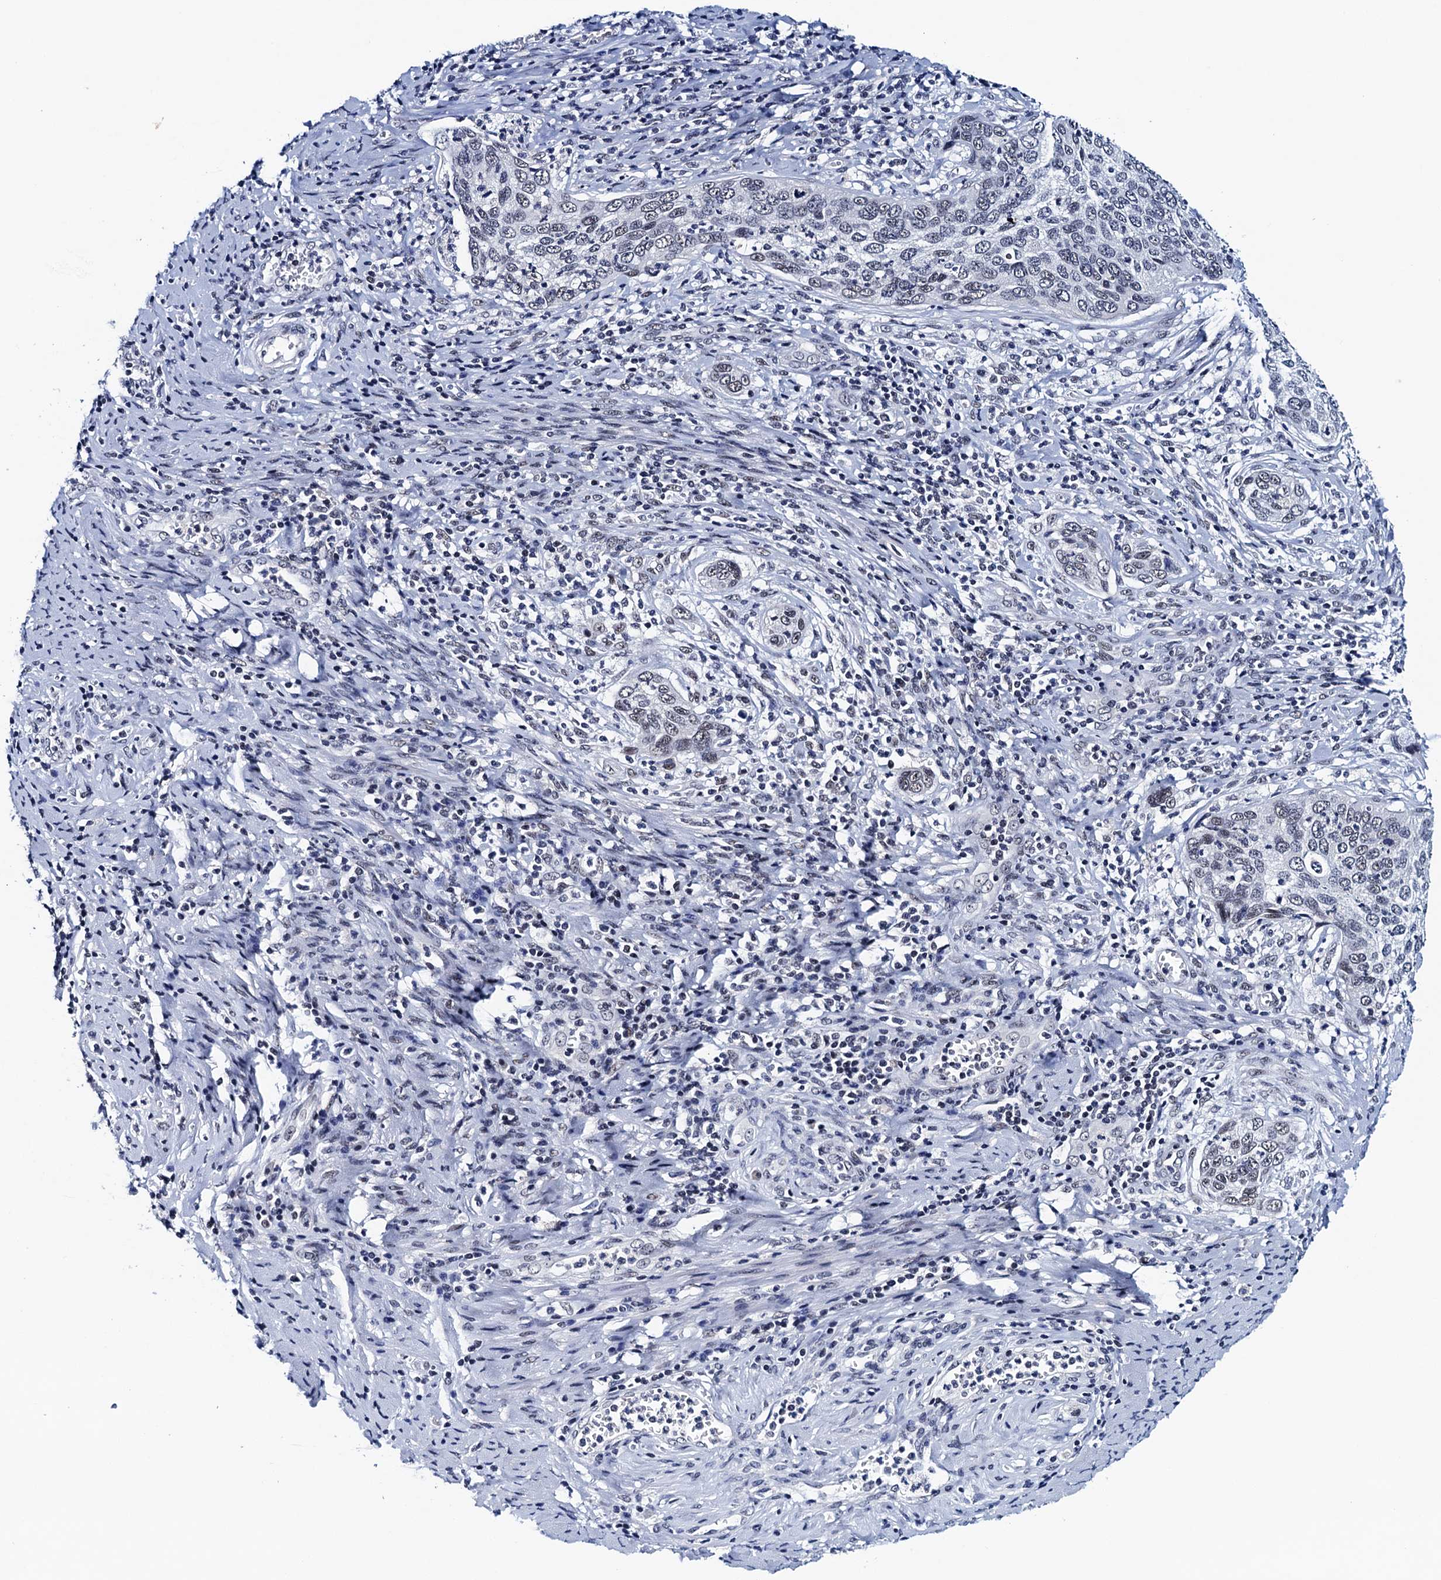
{"staining": {"intensity": "weak", "quantity": "25%-75%", "location": "nuclear"}, "tissue": "cervical cancer", "cell_type": "Tumor cells", "image_type": "cancer", "snomed": [{"axis": "morphology", "description": "Squamous cell carcinoma, NOS"}, {"axis": "topography", "description": "Cervix"}], "caption": "An immunohistochemistry (IHC) image of neoplastic tissue is shown. Protein staining in brown labels weak nuclear positivity in squamous cell carcinoma (cervical) within tumor cells. (DAB = brown stain, brightfield microscopy at high magnification).", "gene": "FNBP4", "patient": {"sex": "female", "age": 53}}